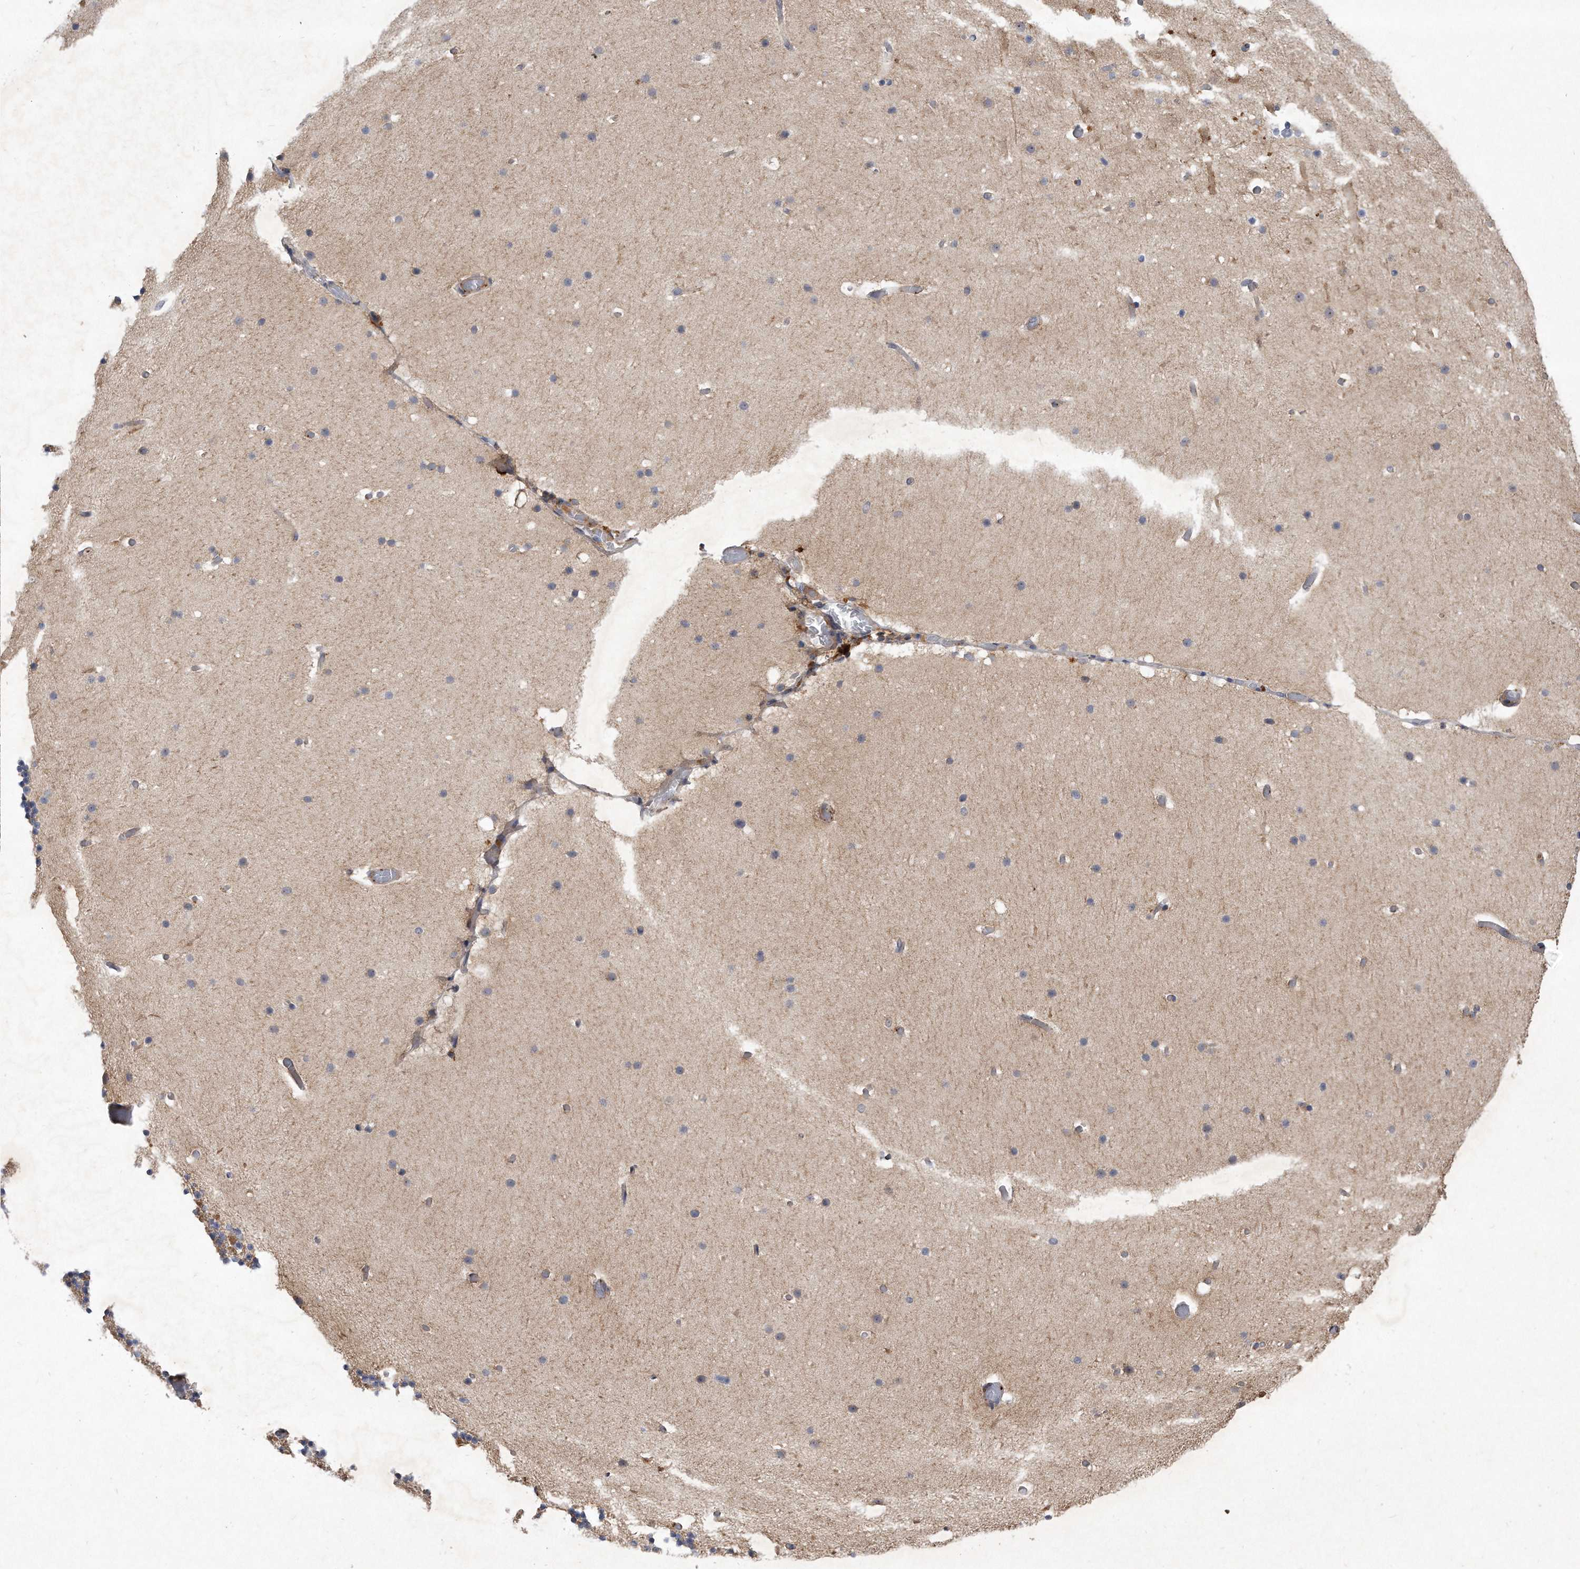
{"staining": {"intensity": "moderate", "quantity": ">75%", "location": "cytoplasmic/membranous"}, "tissue": "cerebellum", "cell_type": "Cells in granular layer", "image_type": "normal", "snomed": [{"axis": "morphology", "description": "Normal tissue, NOS"}, {"axis": "topography", "description": "Cerebellum"}], "caption": "A brown stain highlights moderate cytoplasmic/membranous positivity of a protein in cells in granular layer of benign human cerebellum.", "gene": "PGBD2", "patient": {"sex": "male", "age": 57}}